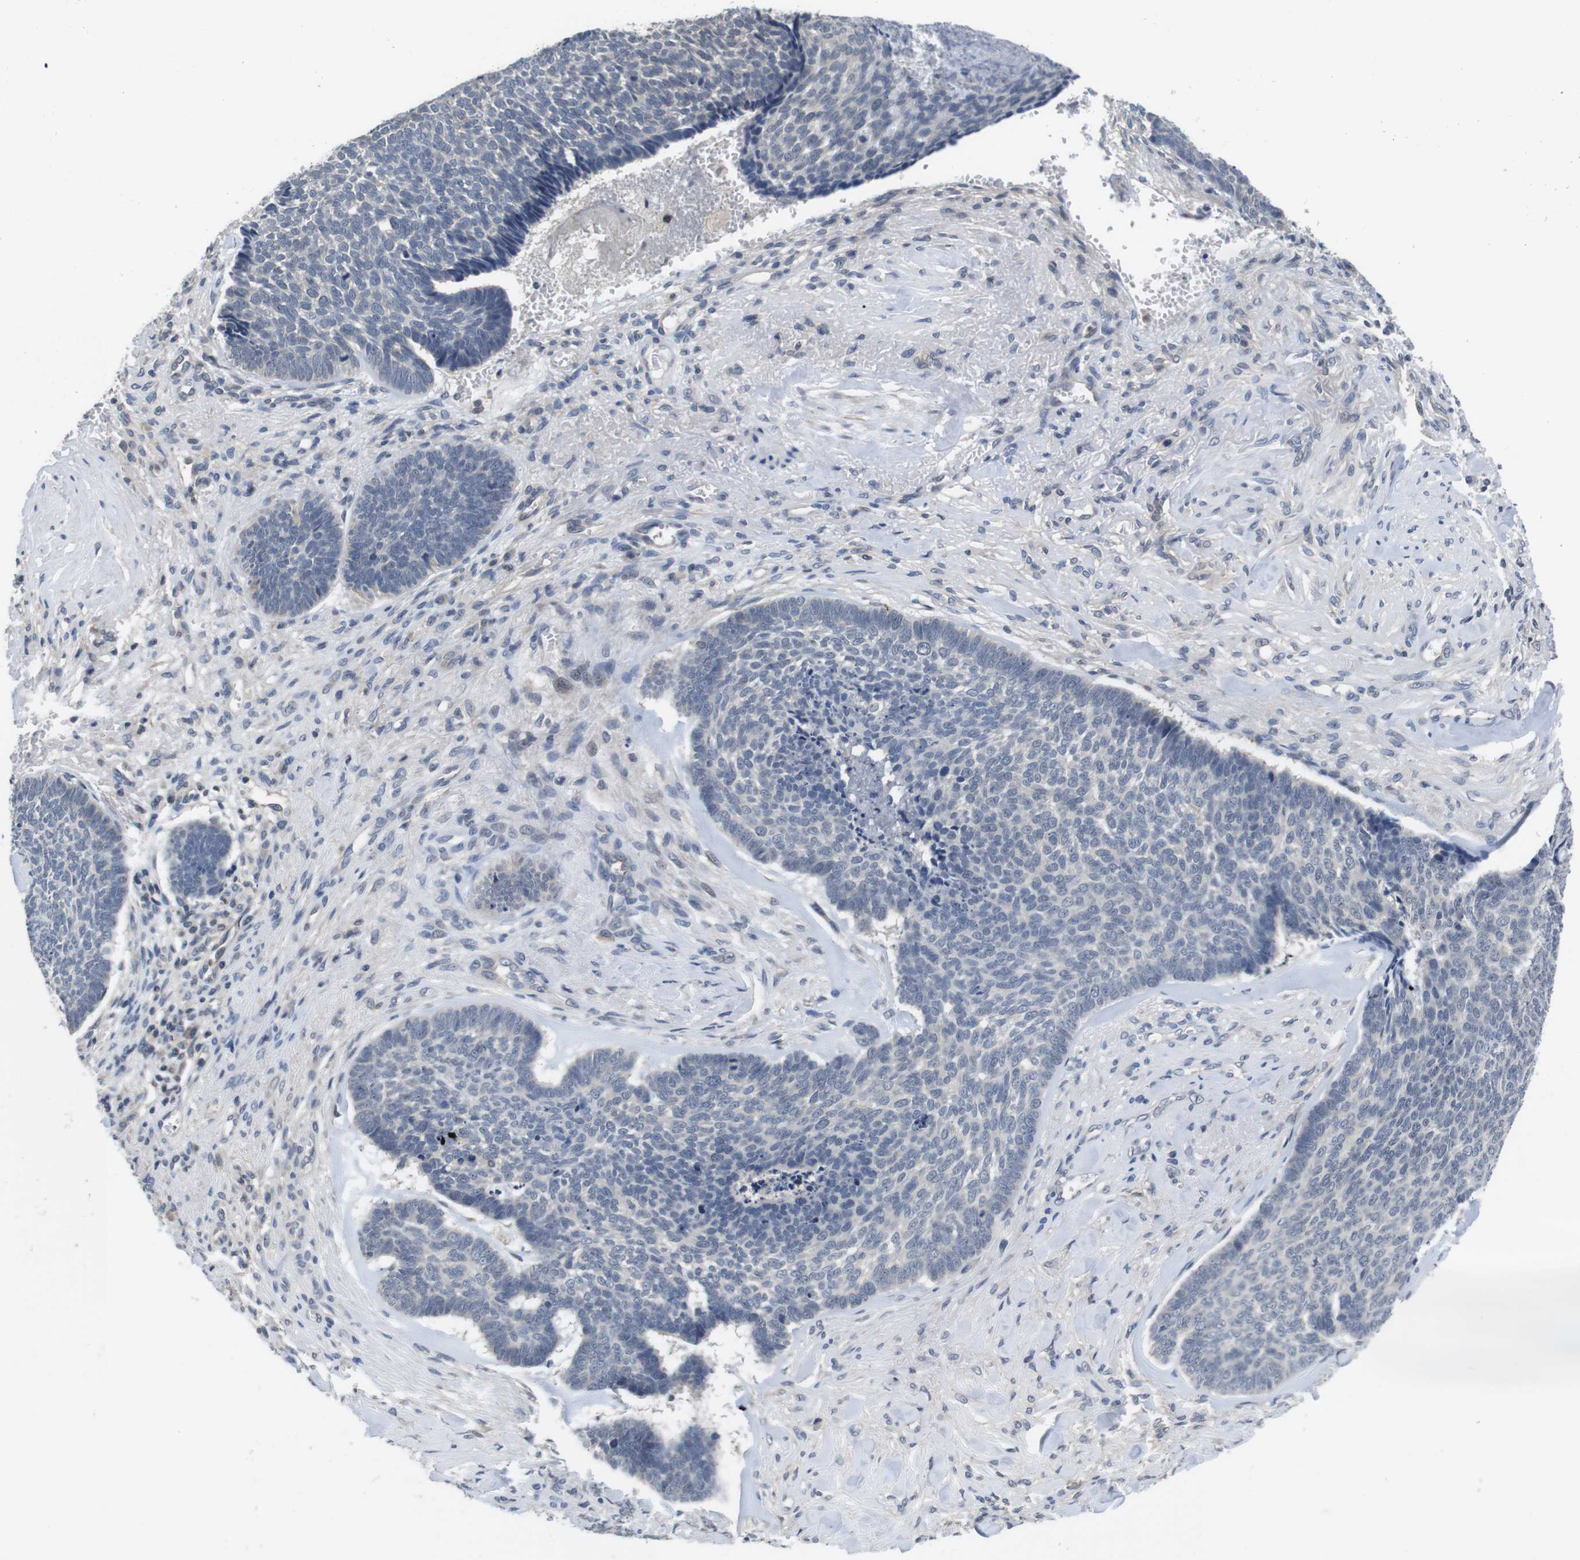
{"staining": {"intensity": "negative", "quantity": "none", "location": "none"}, "tissue": "skin cancer", "cell_type": "Tumor cells", "image_type": "cancer", "snomed": [{"axis": "morphology", "description": "Basal cell carcinoma"}, {"axis": "topography", "description": "Skin"}], "caption": "Image shows no significant protein staining in tumor cells of basal cell carcinoma (skin).", "gene": "FADD", "patient": {"sex": "male", "age": 84}}